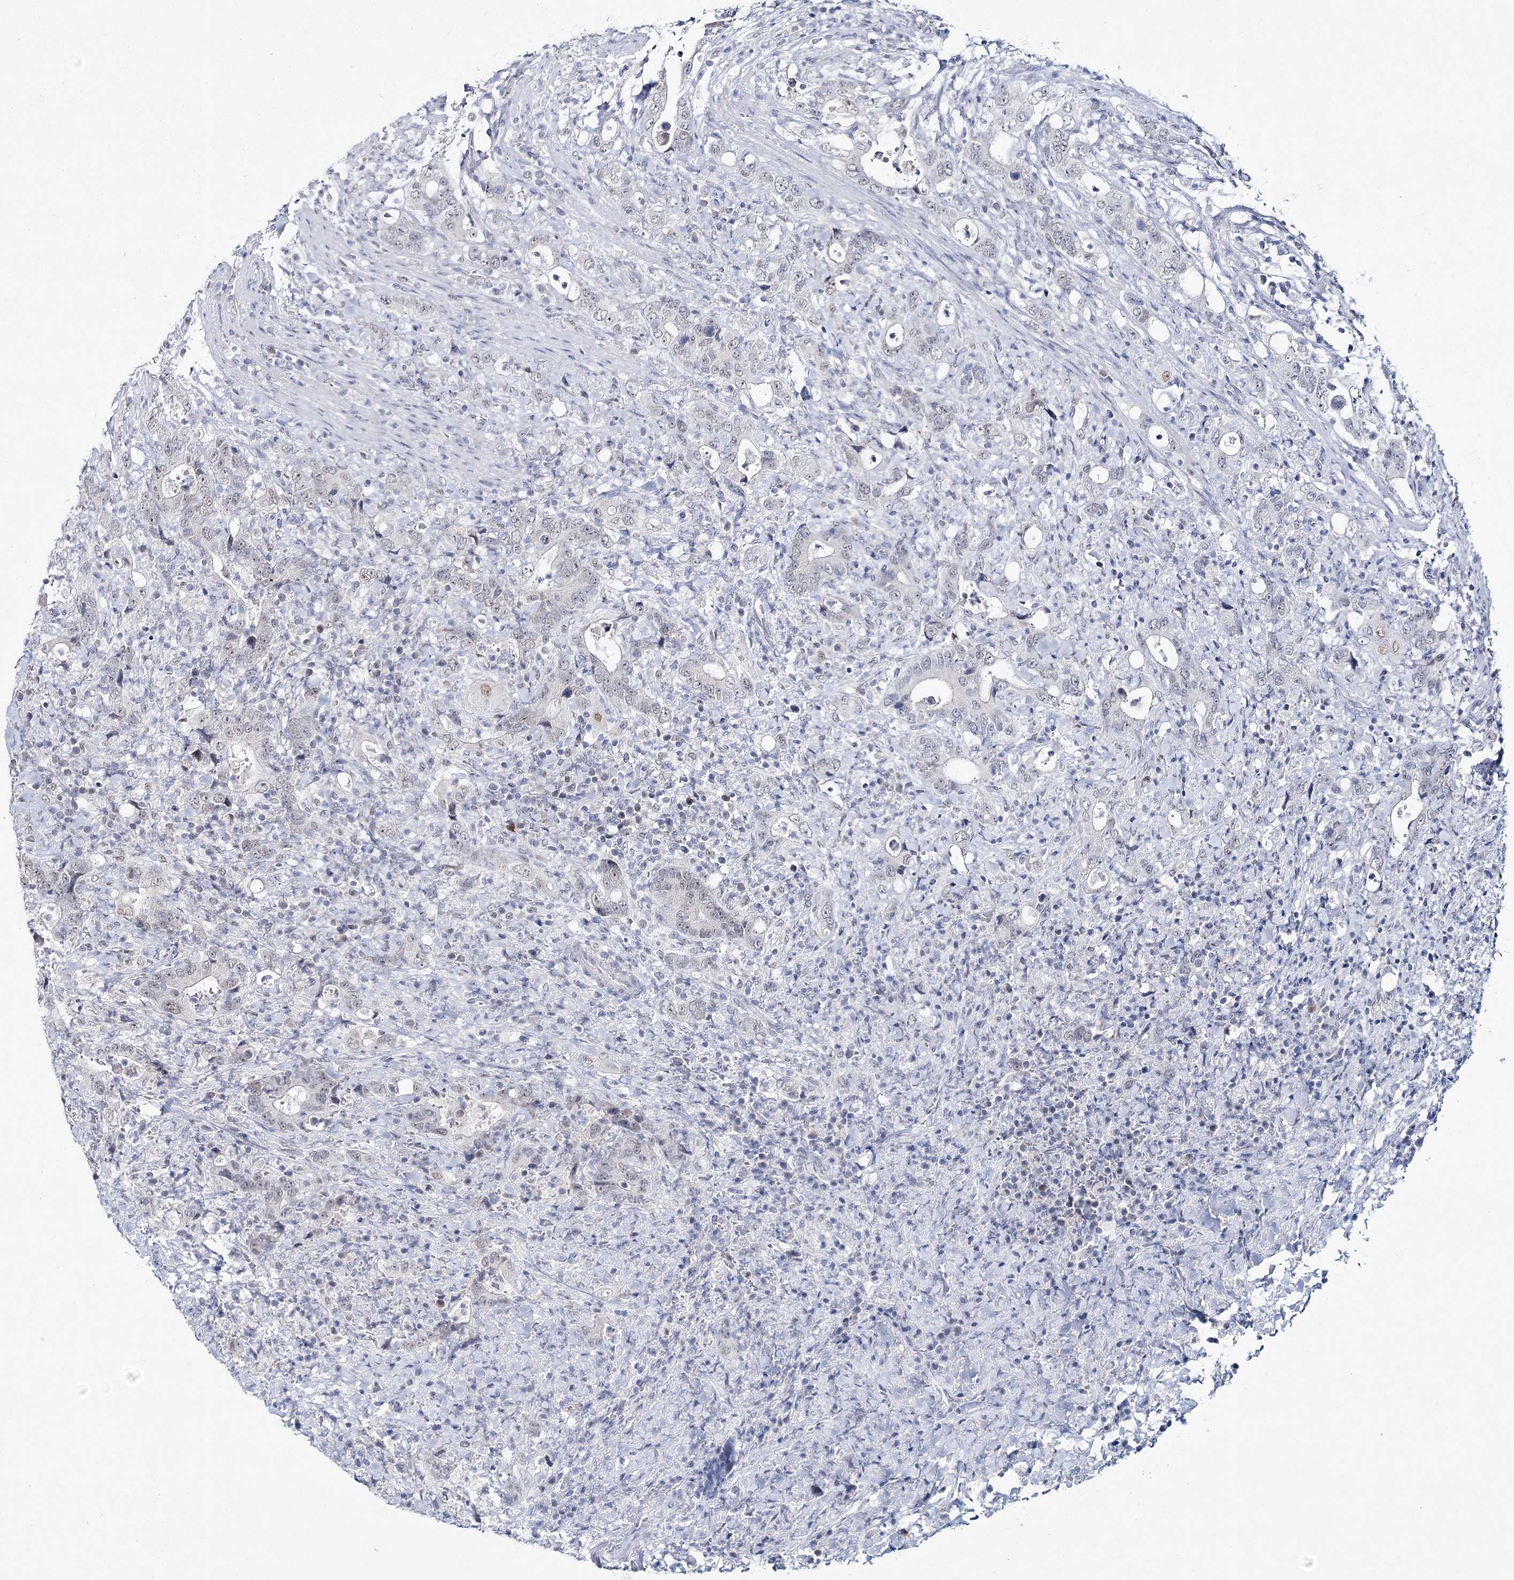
{"staining": {"intensity": "weak", "quantity": "25%-75%", "location": "nuclear"}, "tissue": "colorectal cancer", "cell_type": "Tumor cells", "image_type": "cancer", "snomed": [{"axis": "morphology", "description": "Adenocarcinoma, NOS"}, {"axis": "topography", "description": "Colon"}], "caption": "Immunohistochemistry staining of colorectal cancer, which reveals low levels of weak nuclear positivity in approximately 25%-75% of tumor cells indicating weak nuclear protein staining. The staining was performed using DAB (brown) for protein detection and nuclei were counterstained in hematoxylin (blue).", "gene": "ZC3H8", "patient": {"sex": "female", "age": 75}}